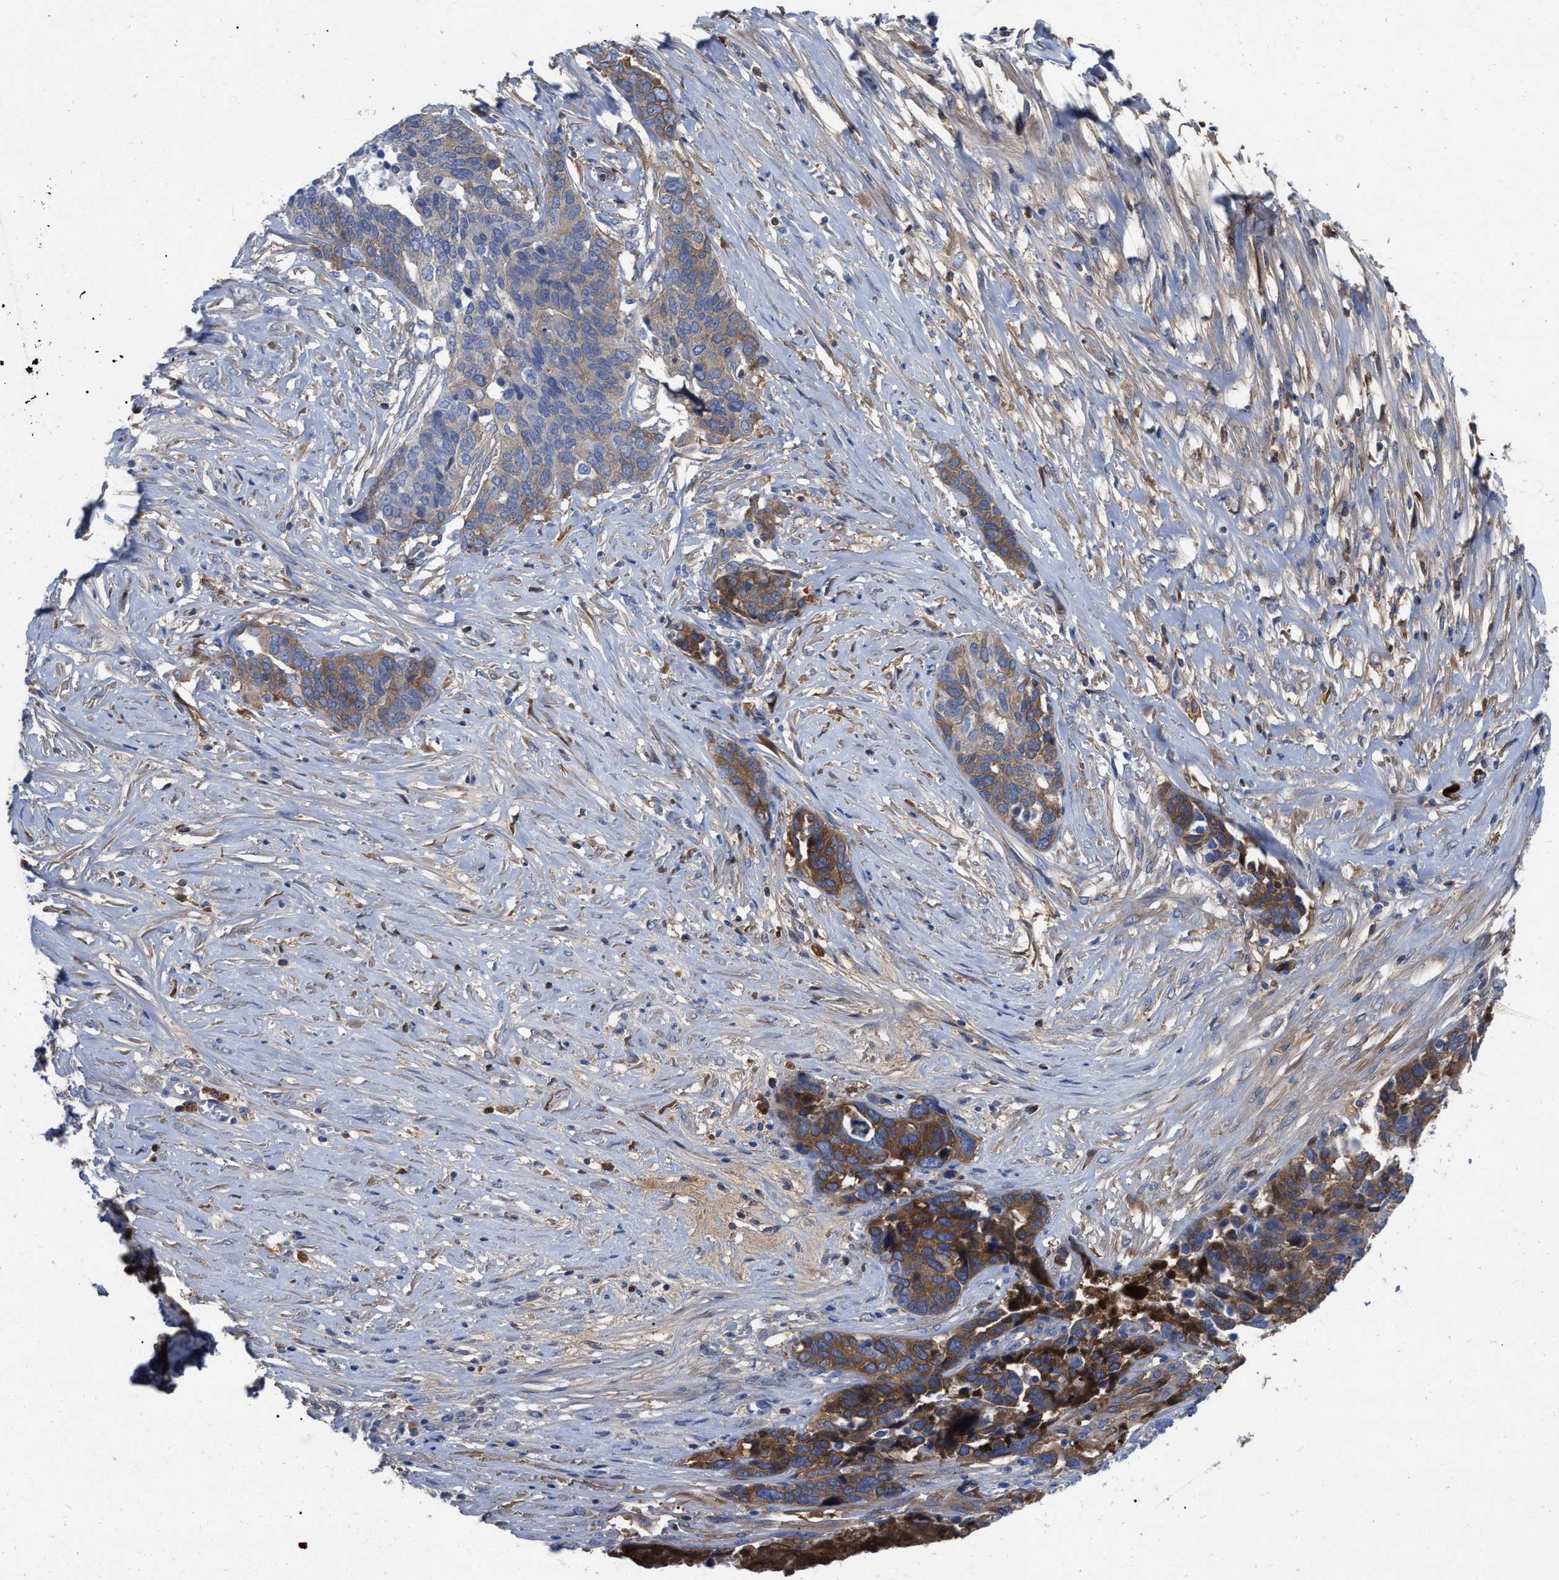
{"staining": {"intensity": "moderate", "quantity": ">75%", "location": "cytoplasmic/membranous"}, "tissue": "ovarian cancer", "cell_type": "Tumor cells", "image_type": "cancer", "snomed": [{"axis": "morphology", "description": "Cystadenocarcinoma, serous, NOS"}, {"axis": "topography", "description": "Ovary"}], "caption": "Immunohistochemical staining of serous cystadenocarcinoma (ovarian) shows medium levels of moderate cytoplasmic/membranous positivity in about >75% of tumor cells.", "gene": "IGHV5-51", "patient": {"sex": "female", "age": 44}}